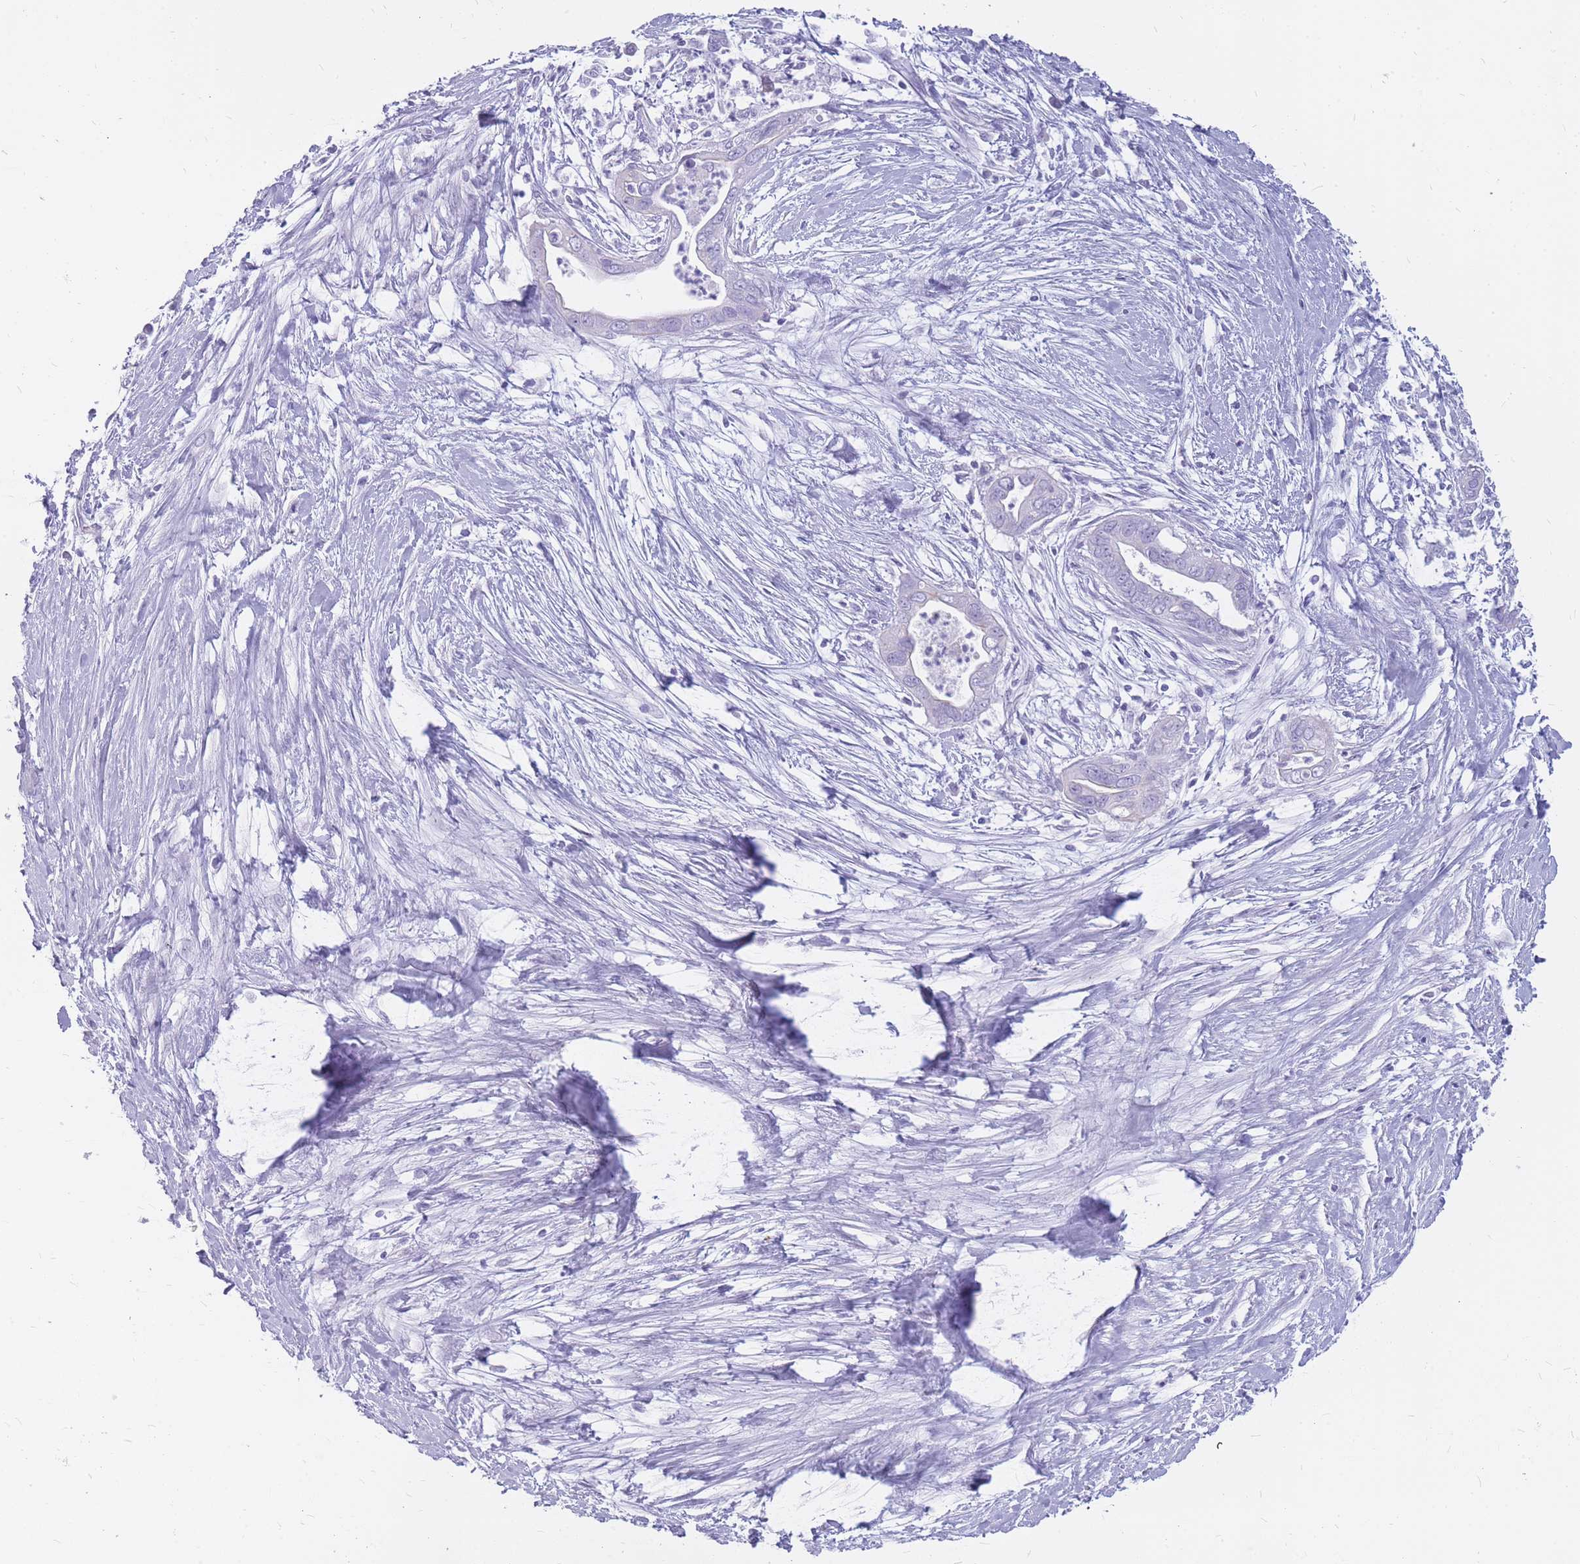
{"staining": {"intensity": "negative", "quantity": "none", "location": "none"}, "tissue": "pancreatic cancer", "cell_type": "Tumor cells", "image_type": "cancer", "snomed": [{"axis": "morphology", "description": "Adenocarcinoma, NOS"}, {"axis": "topography", "description": "Pancreas"}], "caption": "Immunohistochemical staining of adenocarcinoma (pancreatic) demonstrates no significant staining in tumor cells.", "gene": "INS", "patient": {"sex": "male", "age": 75}}